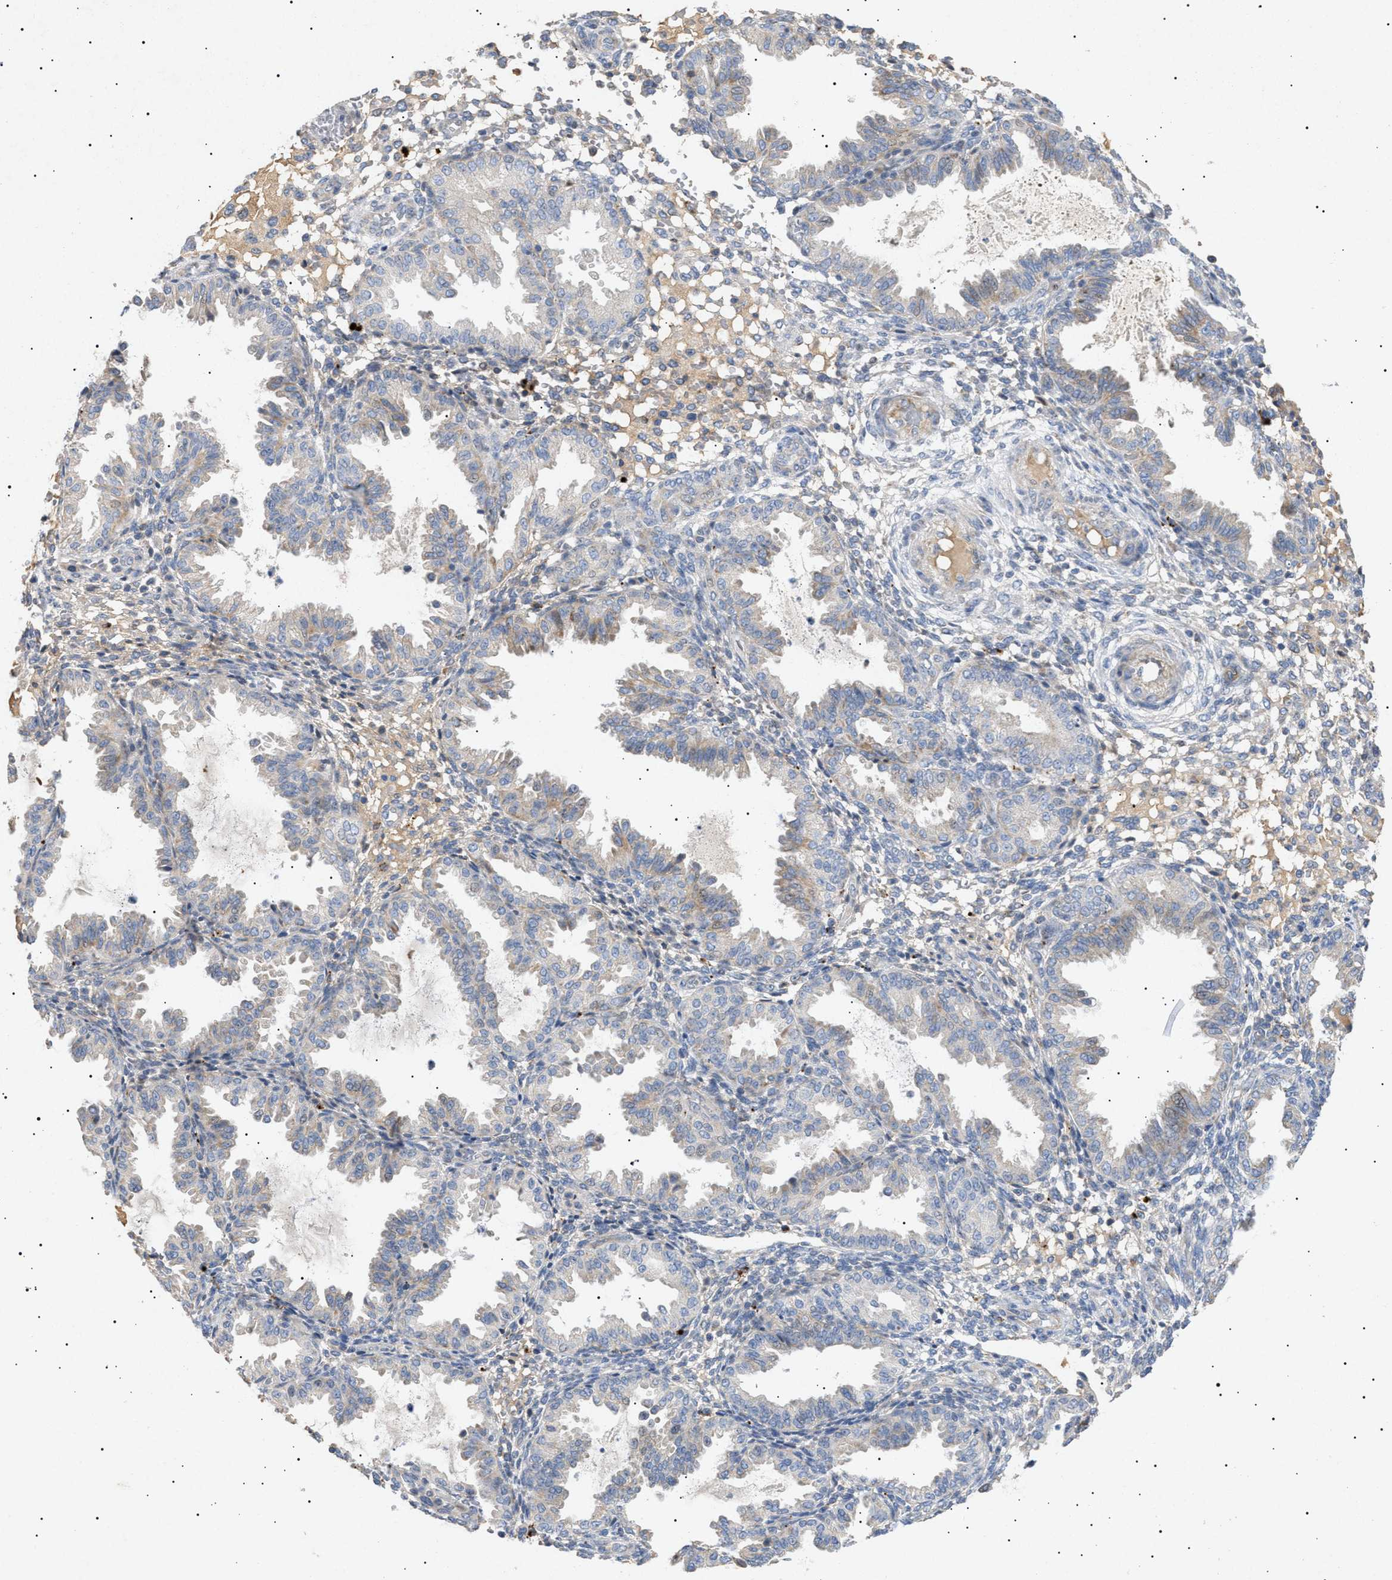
{"staining": {"intensity": "negative", "quantity": "none", "location": "none"}, "tissue": "endometrium", "cell_type": "Cells in endometrial stroma", "image_type": "normal", "snomed": [{"axis": "morphology", "description": "Normal tissue, NOS"}, {"axis": "topography", "description": "Endometrium"}], "caption": "IHC photomicrograph of benign endometrium: human endometrium stained with DAB reveals no significant protein staining in cells in endometrial stroma.", "gene": "SIRT5", "patient": {"sex": "female", "age": 33}}